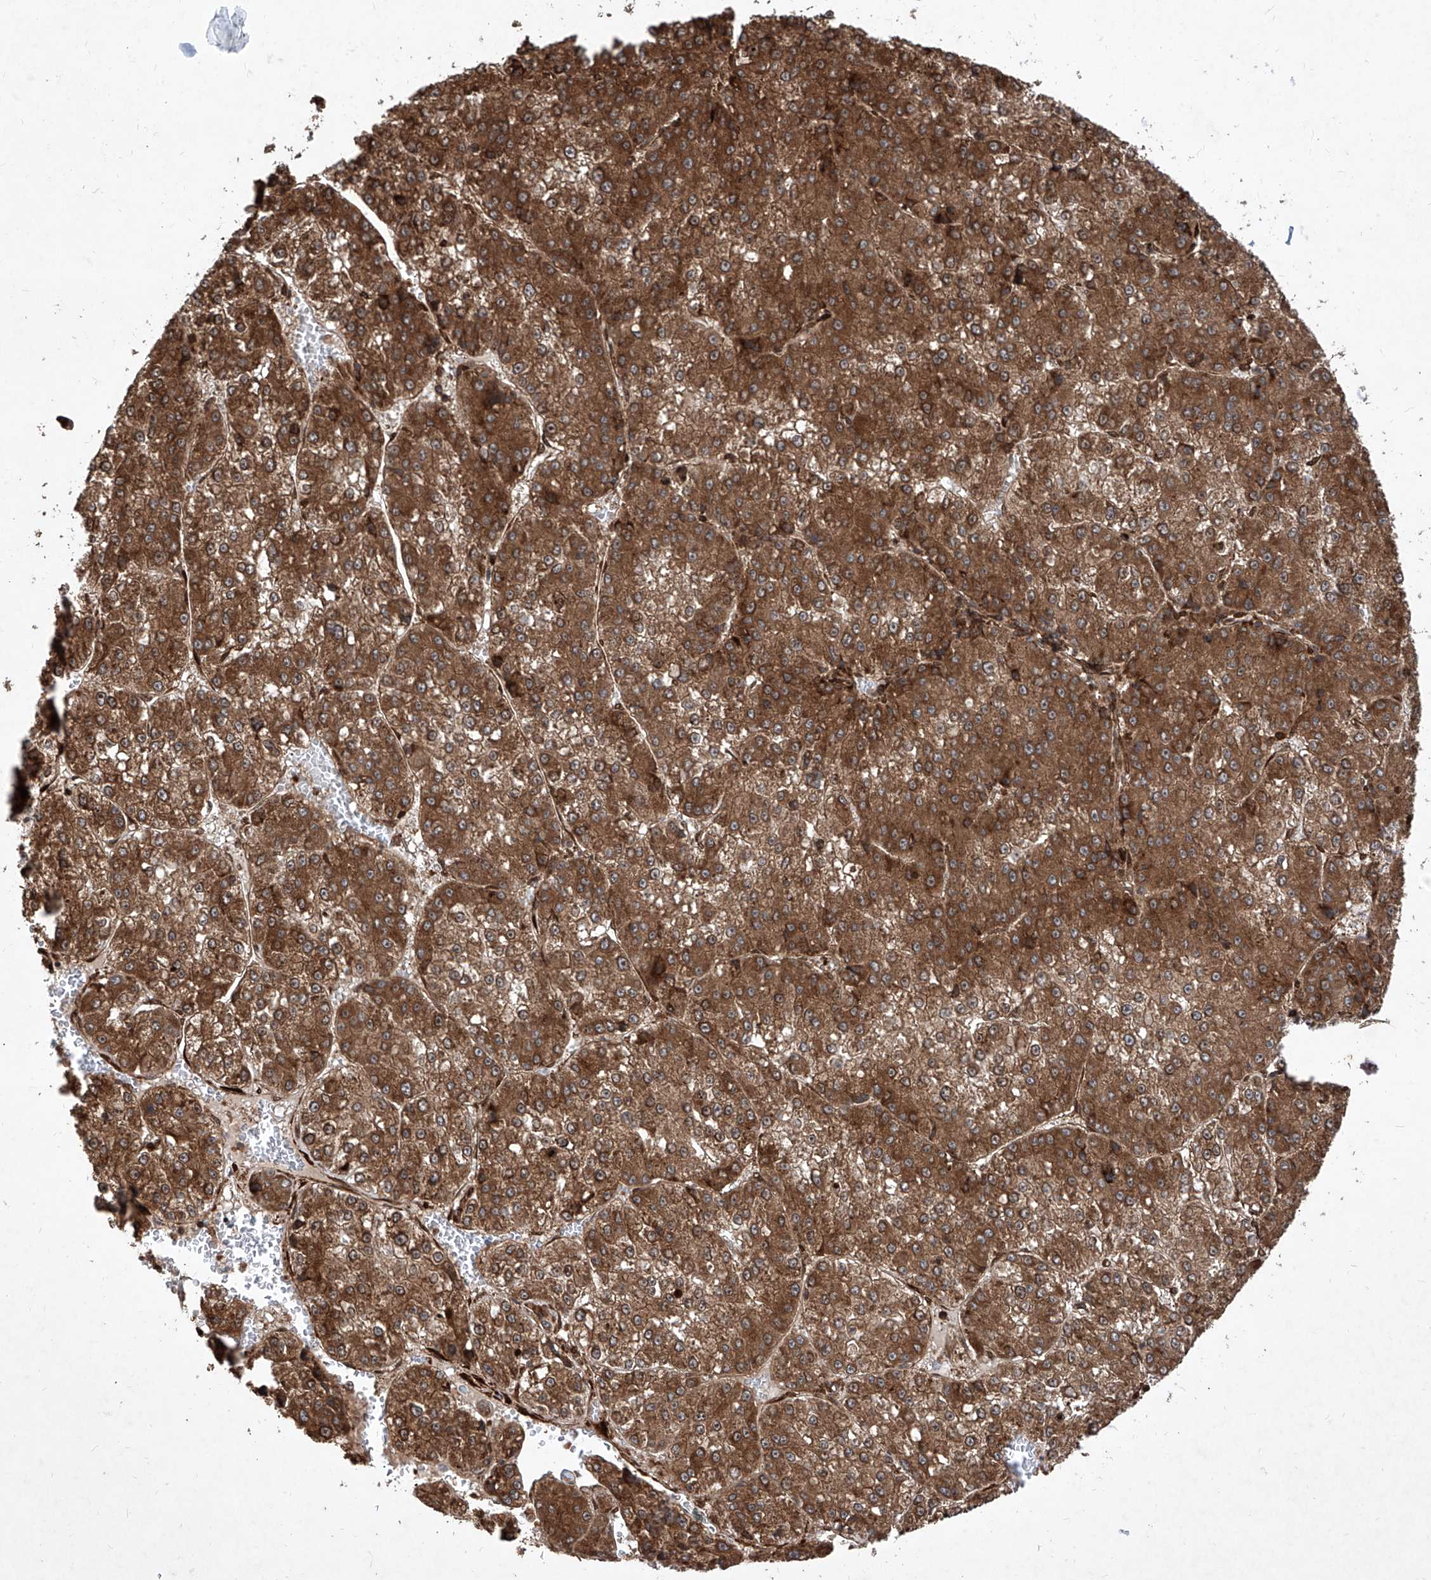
{"staining": {"intensity": "strong", "quantity": ">75%", "location": "cytoplasmic/membranous"}, "tissue": "liver cancer", "cell_type": "Tumor cells", "image_type": "cancer", "snomed": [{"axis": "morphology", "description": "Carcinoma, Hepatocellular, NOS"}, {"axis": "topography", "description": "Liver"}], "caption": "Immunohistochemical staining of liver hepatocellular carcinoma shows high levels of strong cytoplasmic/membranous staining in approximately >75% of tumor cells.", "gene": "MAGED2", "patient": {"sex": "female", "age": 73}}